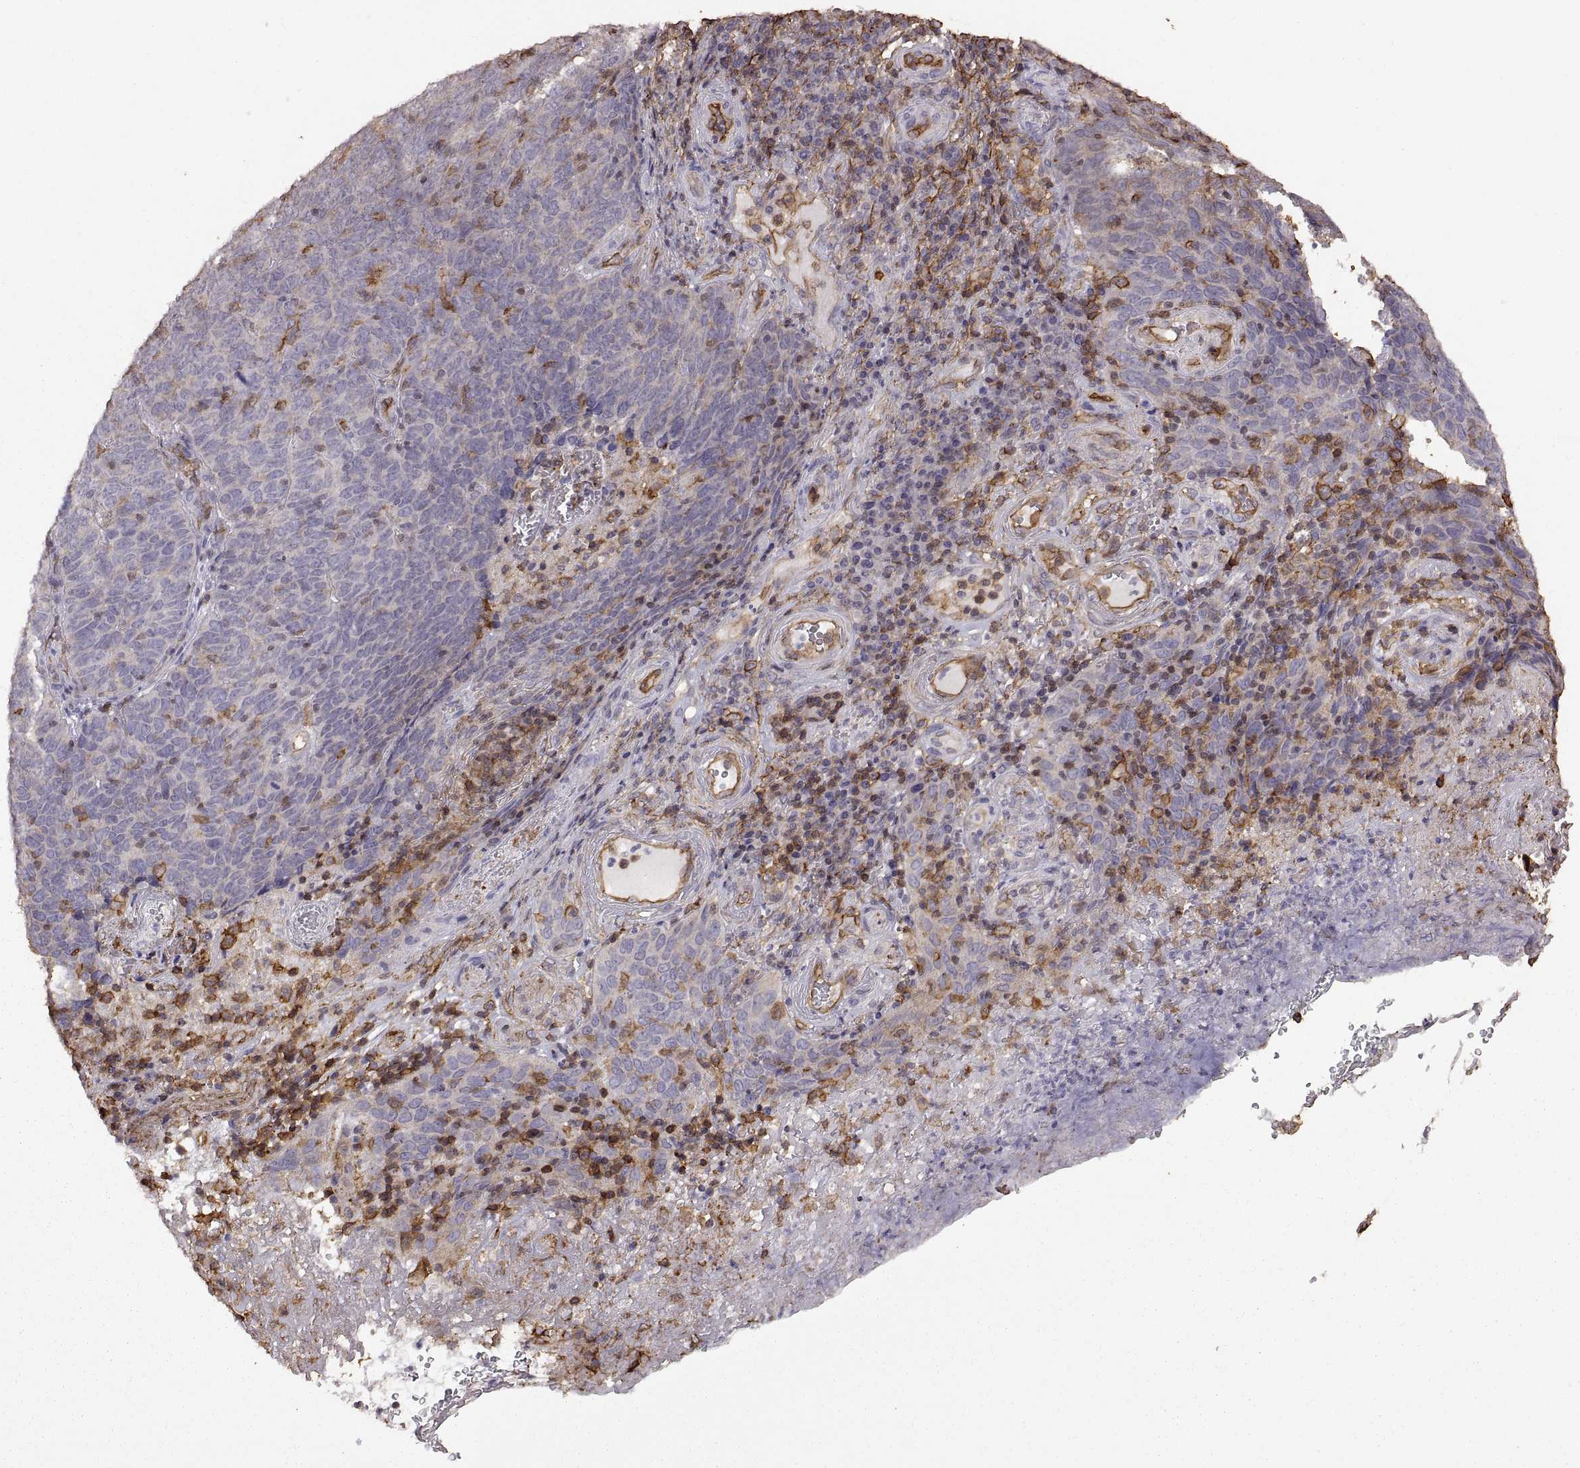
{"staining": {"intensity": "moderate", "quantity": "<25%", "location": "cytoplasmic/membranous"}, "tissue": "skin cancer", "cell_type": "Tumor cells", "image_type": "cancer", "snomed": [{"axis": "morphology", "description": "Squamous cell carcinoma, NOS"}, {"axis": "topography", "description": "Skin"}, {"axis": "topography", "description": "Anal"}], "caption": "There is low levels of moderate cytoplasmic/membranous expression in tumor cells of skin cancer (squamous cell carcinoma), as demonstrated by immunohistochemical staining (brown color).", "gene": "S100A10", "patient": {"sex": "female", "age": 51}}